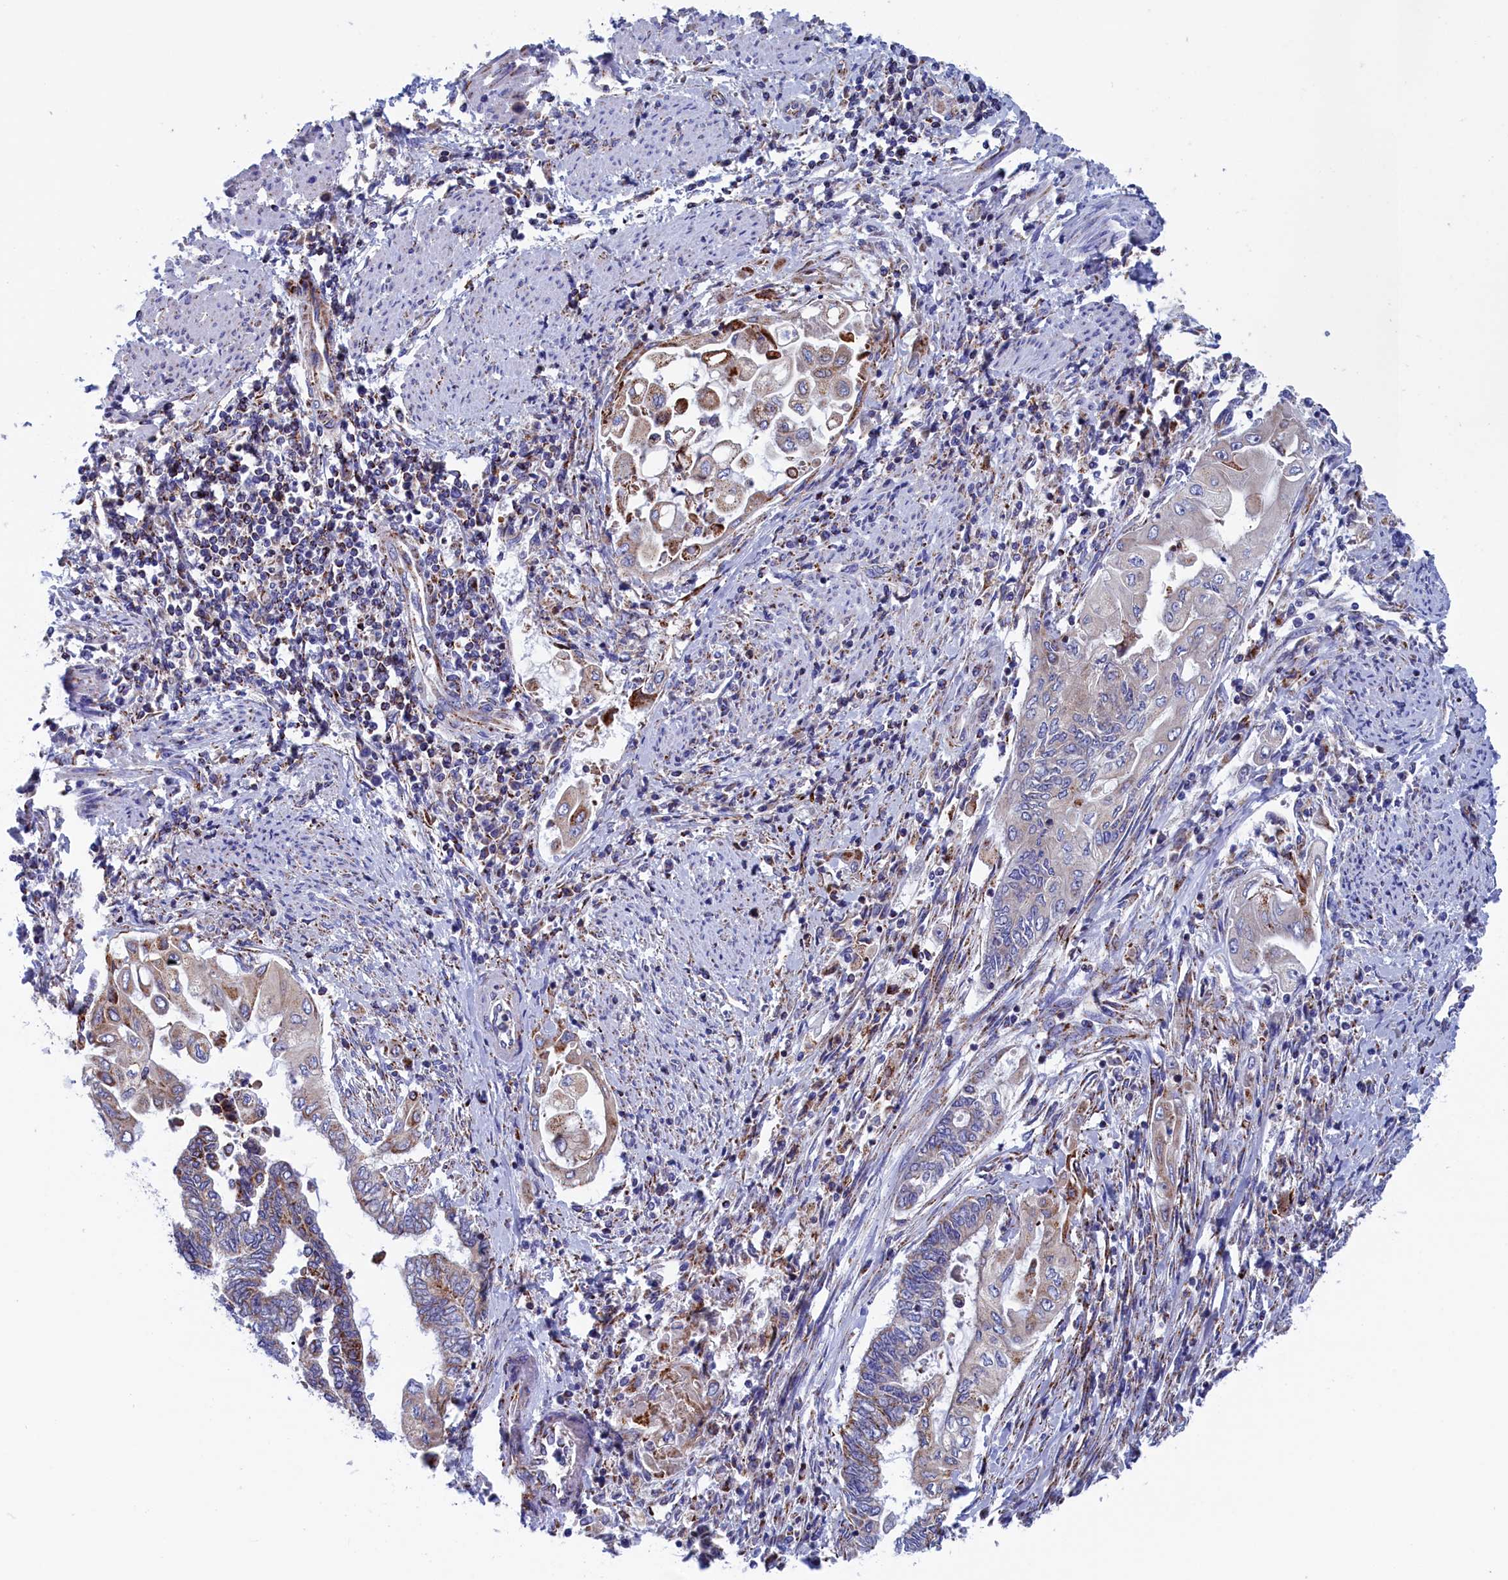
{"staining": {"intensity": "strong", "quantity": "<25%", "location": "cytoplasmic/membranous"}, "tissue": "endometrial cancer", "cell_type": "Tumor cells", "image_type": "cancer", "snomed": [{"axis": "morphology", "description": "Adenocarcinoma, NOS"}, {"axis": "topography", "description": "Uterus"}, {"axis": "topography", "description": "Endometrium"}], "caption": "Strong cytoplasmic/membranous protein staining is seen in about <25% of tumor cells in endometrial cancer.", "gene": "WDR83", "patient": {"sex": "female", "age": 70}}